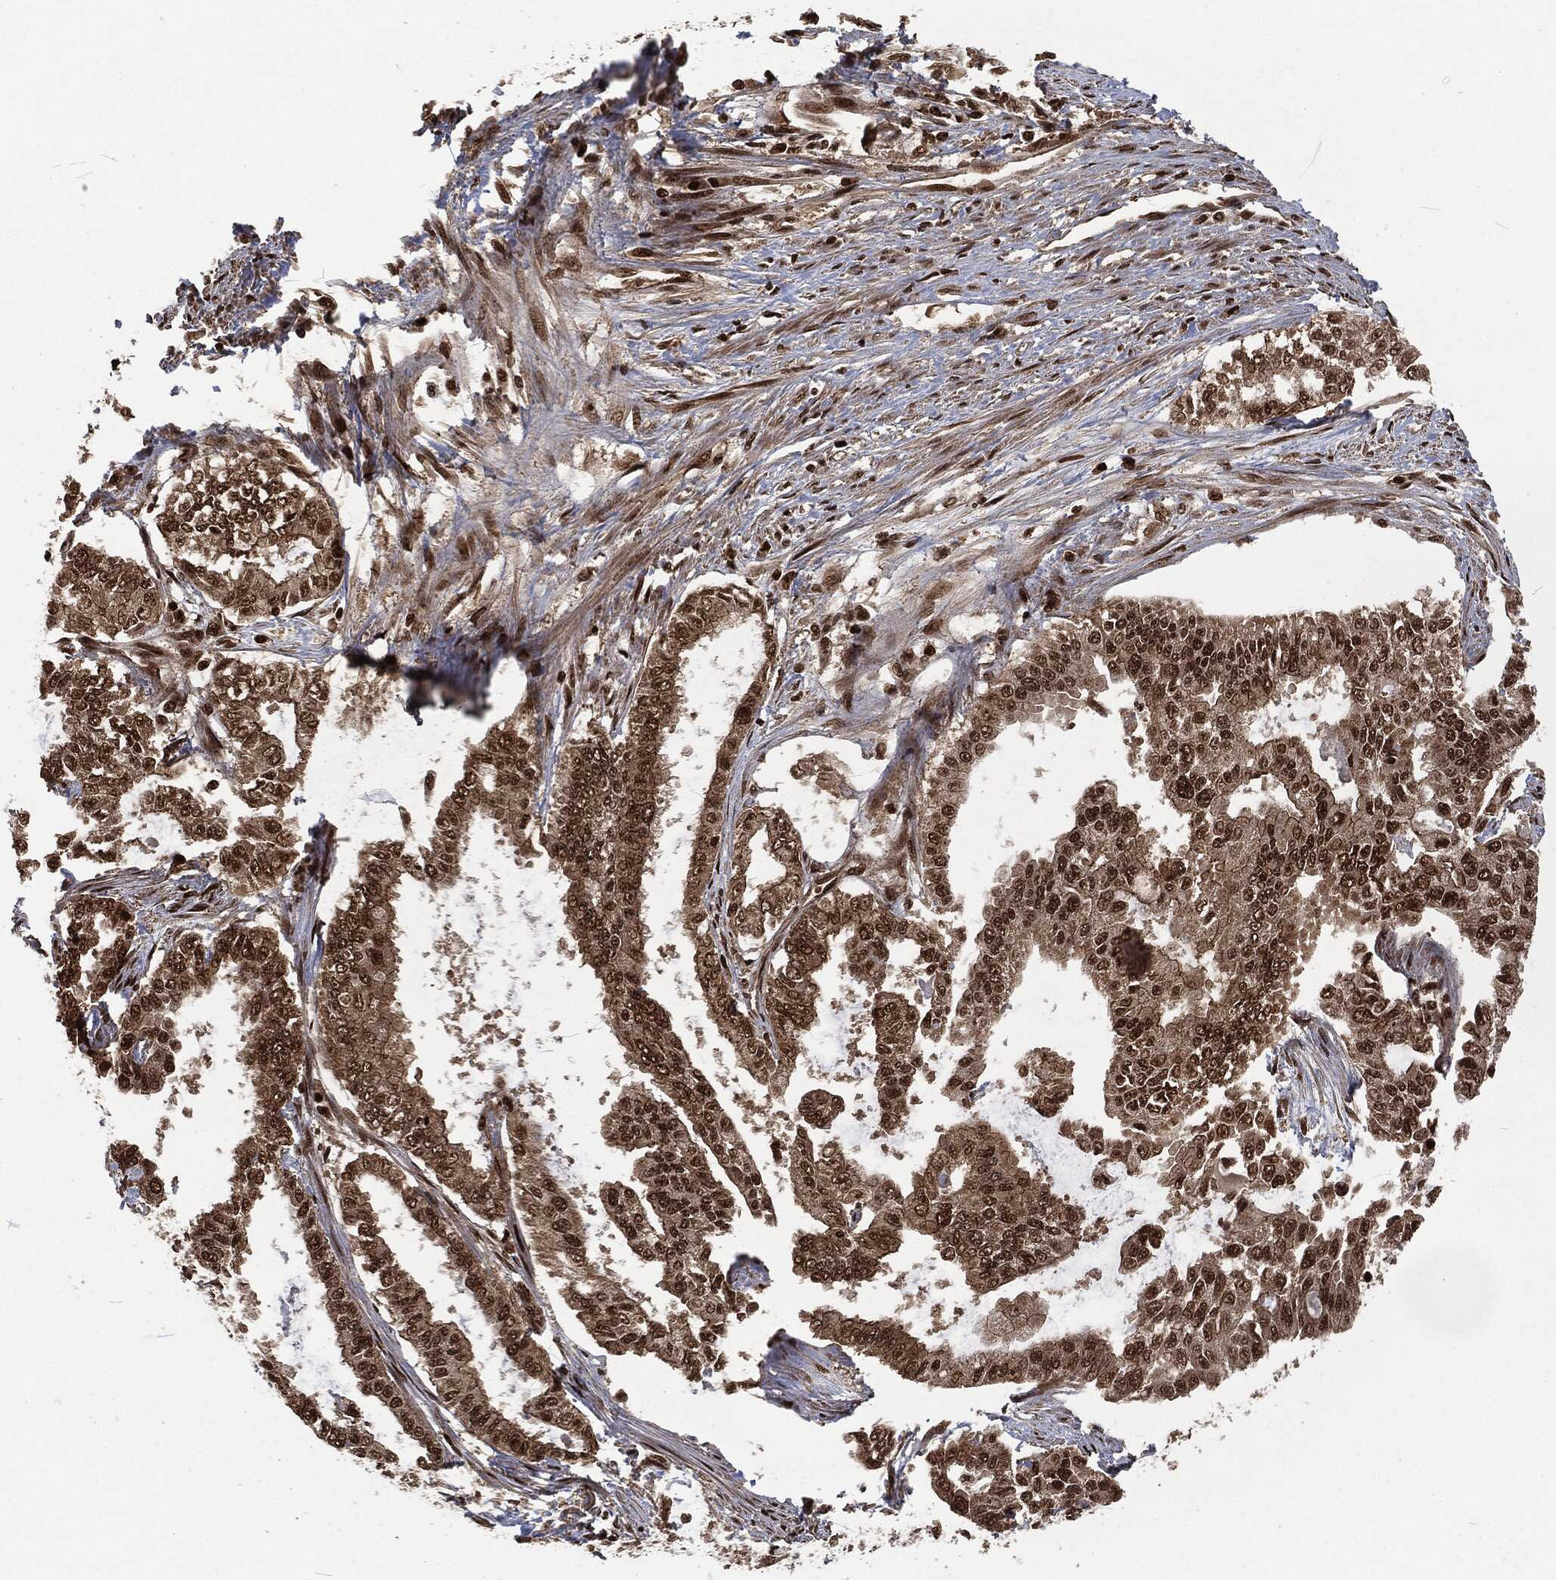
{"staining": {"intensity": "strong", "quantity": "25%-75%", "location": "nuclear"}, "tissue": "endometrial cancer", "cell_type": "Tumor cells", "image_type": "cancer", "snomed": [{"axis": "morphology", "description": "Adenocarcinoma, NOS"}, {"axis": "topography", "description": "Uterus"}], "caption": "The histopathology image exhibits immunohistochemical staining of endometrial adenocarcinoma. There is strong nuclear staining is seen in approximately 25%-75% of tumor cells. Using DAB (brown) and hematoxylin (blue) stains, captured at high magnification using brightfield microscopy.", "gene": "NGRN", "patient": {"sex": "female", "age": 59}}